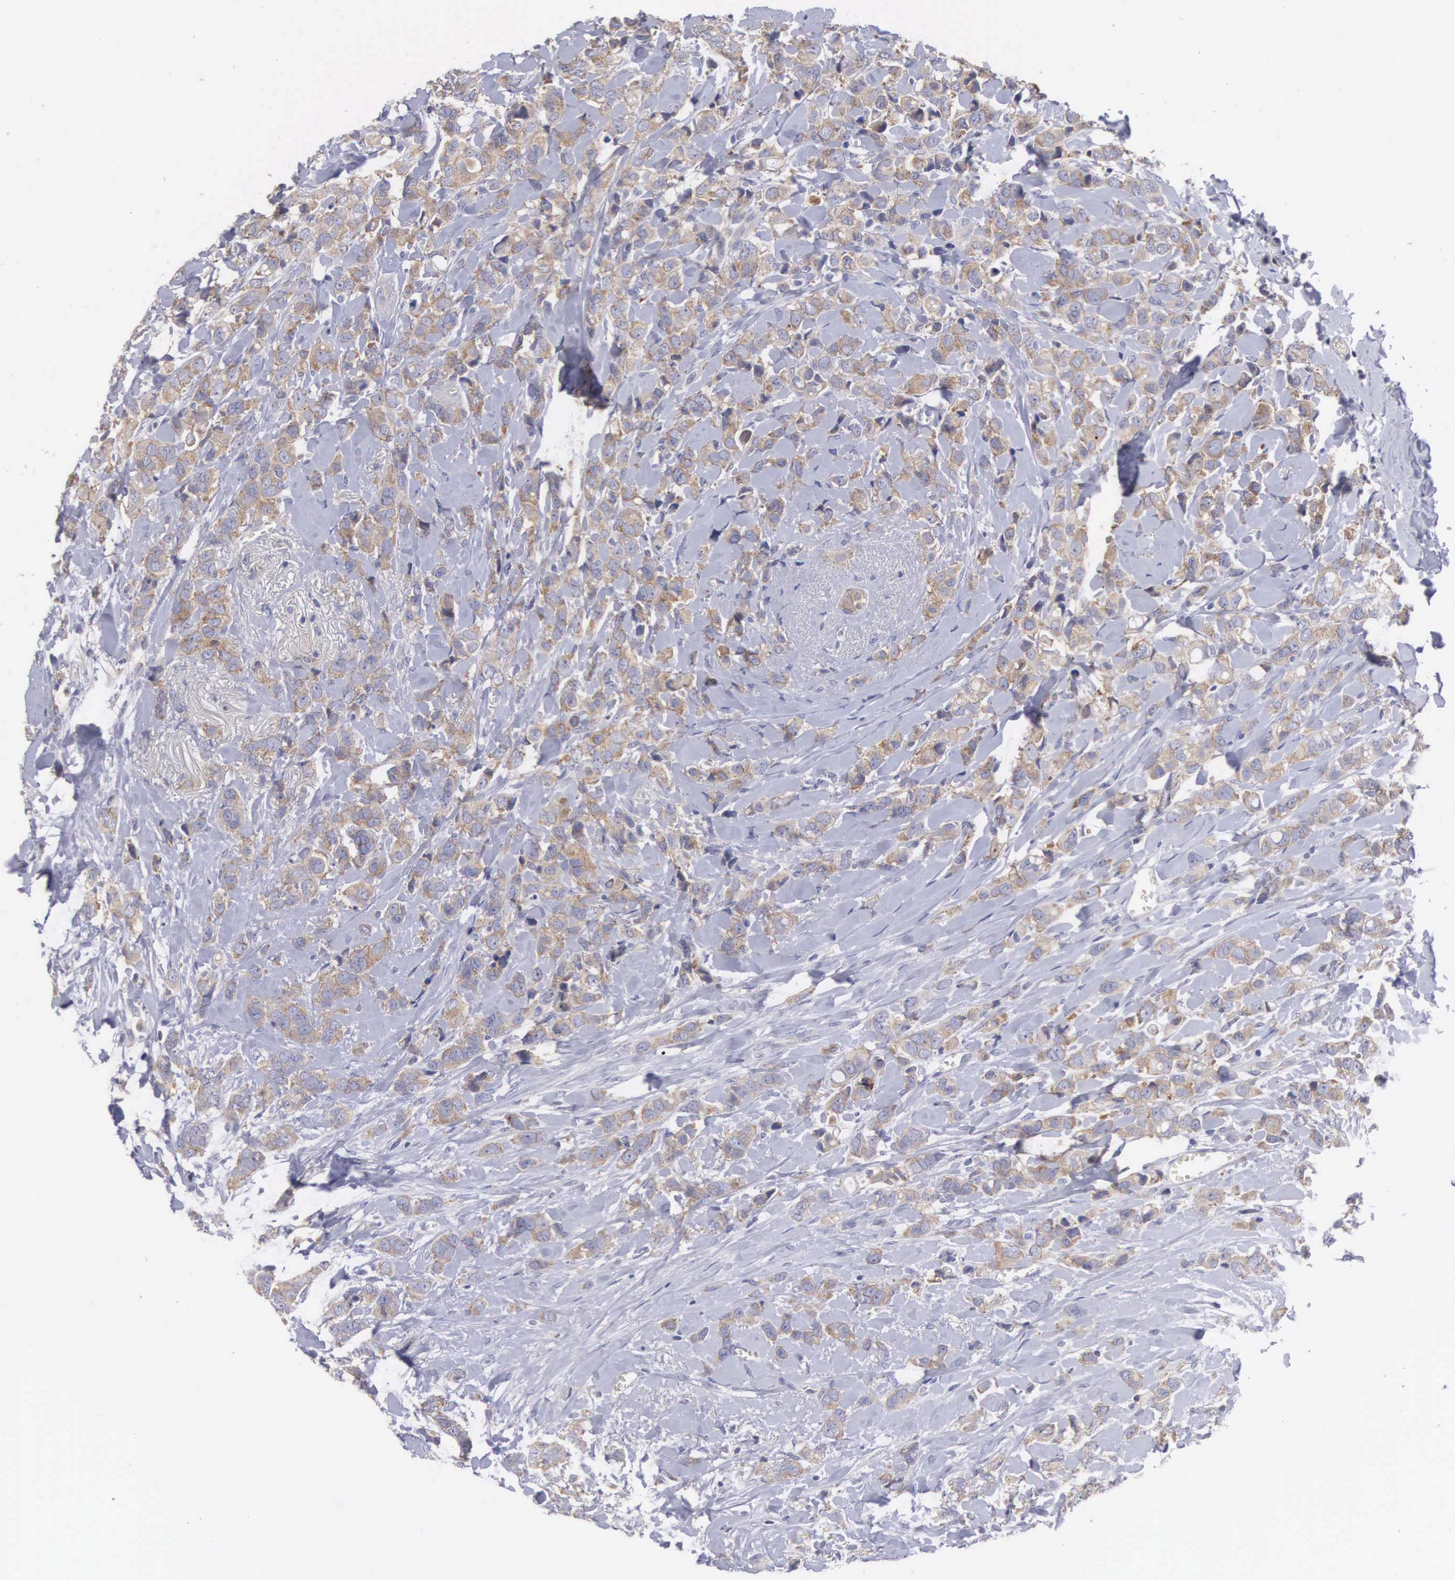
{"staining": {"intensity": "weak", "quantity": ">75%", "location": "cytoplasmic/membranous"}, "tissue": "breast cancer", "cell_type": "Tumor cells", "image_type": "cancer", "snomed": [{"axis": "morphology", "description": "Lobular carcinoma"}, {"axis": "topography", "description": "Breast"}], "caption": "A brown stain highlights weak cytoplasmic/membranous staining of a protein in human breast cancer tumor cells.", "gene": "TXLNG", "patient": {"sex": "female", "age": 57}}